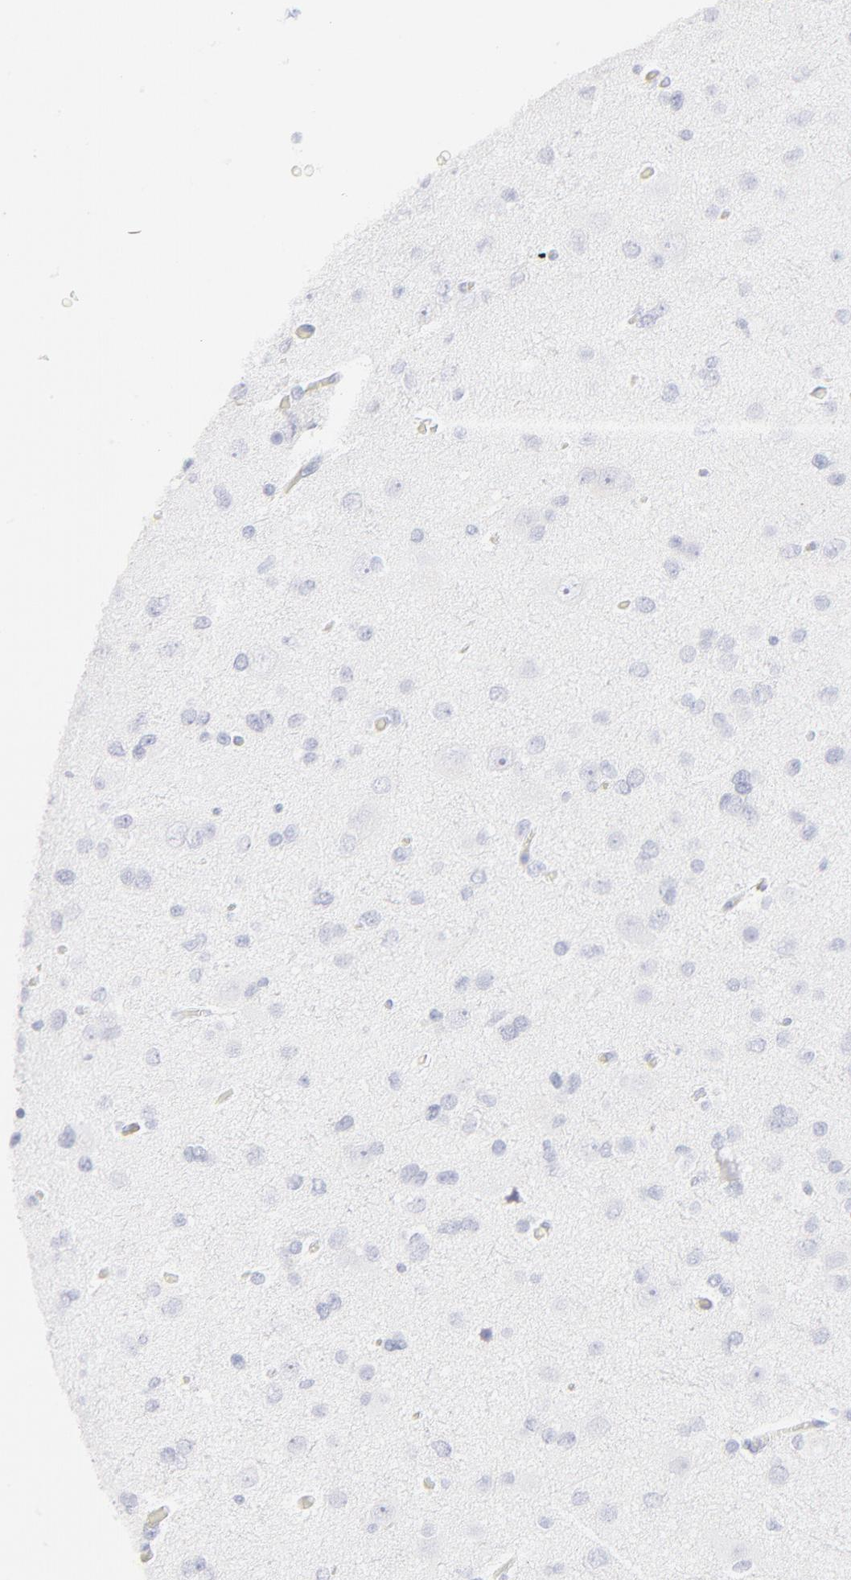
{"staining": {"intensity": "negative", "quantity": "none", "location": "none"}, "tissue": "glioma", "cell_type": "Tumor cells", "image_type": "cancer", "snomed": [{"axis": "morphology", "description": "Glioma, malignant, Low grade"}, {"axis": "topography", "description": "Brain"}], "caption": "Photomicrograph shows no significant protein positivity in tumor cells of malignant glioma (low-grade). The staining is performed using DAB brown chromogen with nuclei counter-stained in using hematoxylin.", "gene": "ELF3", "patient": {"sex": "male", "age": 42}}